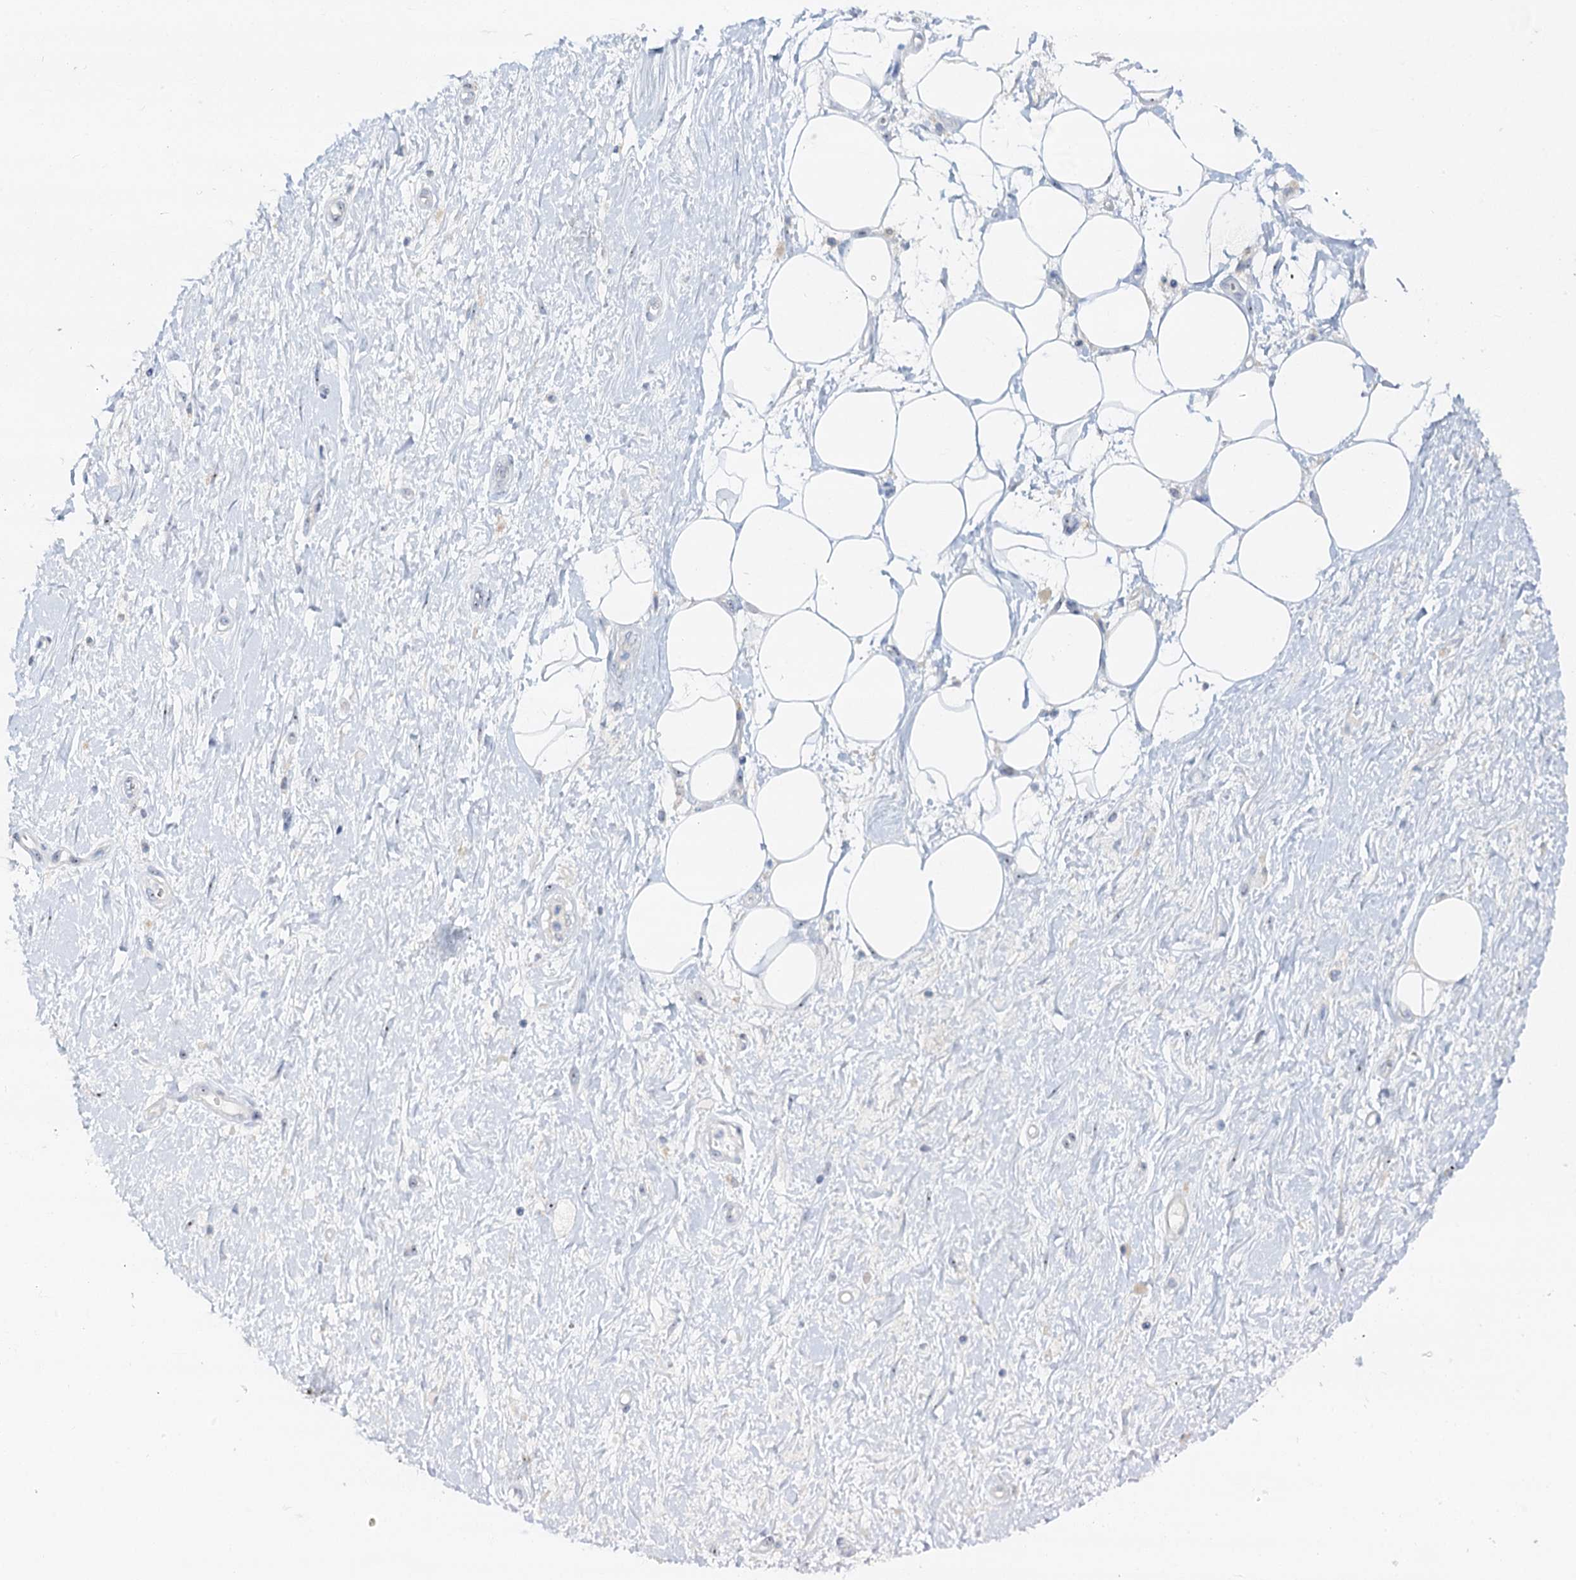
{"staining": {"intensity": "negative", "quantity": "none", "location": "none"}, "tissue": "adipose tissue", "cell_type": "Adipocytes", "image_type": "normal", "snomed": [{"axis": "morphology", "description": "Normal tissue, NOS"}, {"axis": "morphology", "description": "Adenocarcinoma, NOS"}, {"axis": "topography", "description": "Pancreas"}, {"axis": "topography", "description": "Peripheral nerve tissue"}], "caption": "A photomicrograph of adipose tissue stained for a protein exhibits no brown staining in adipocytes.", "gene": "NOP2", "patient": {"sex": "male", "age": 59}}